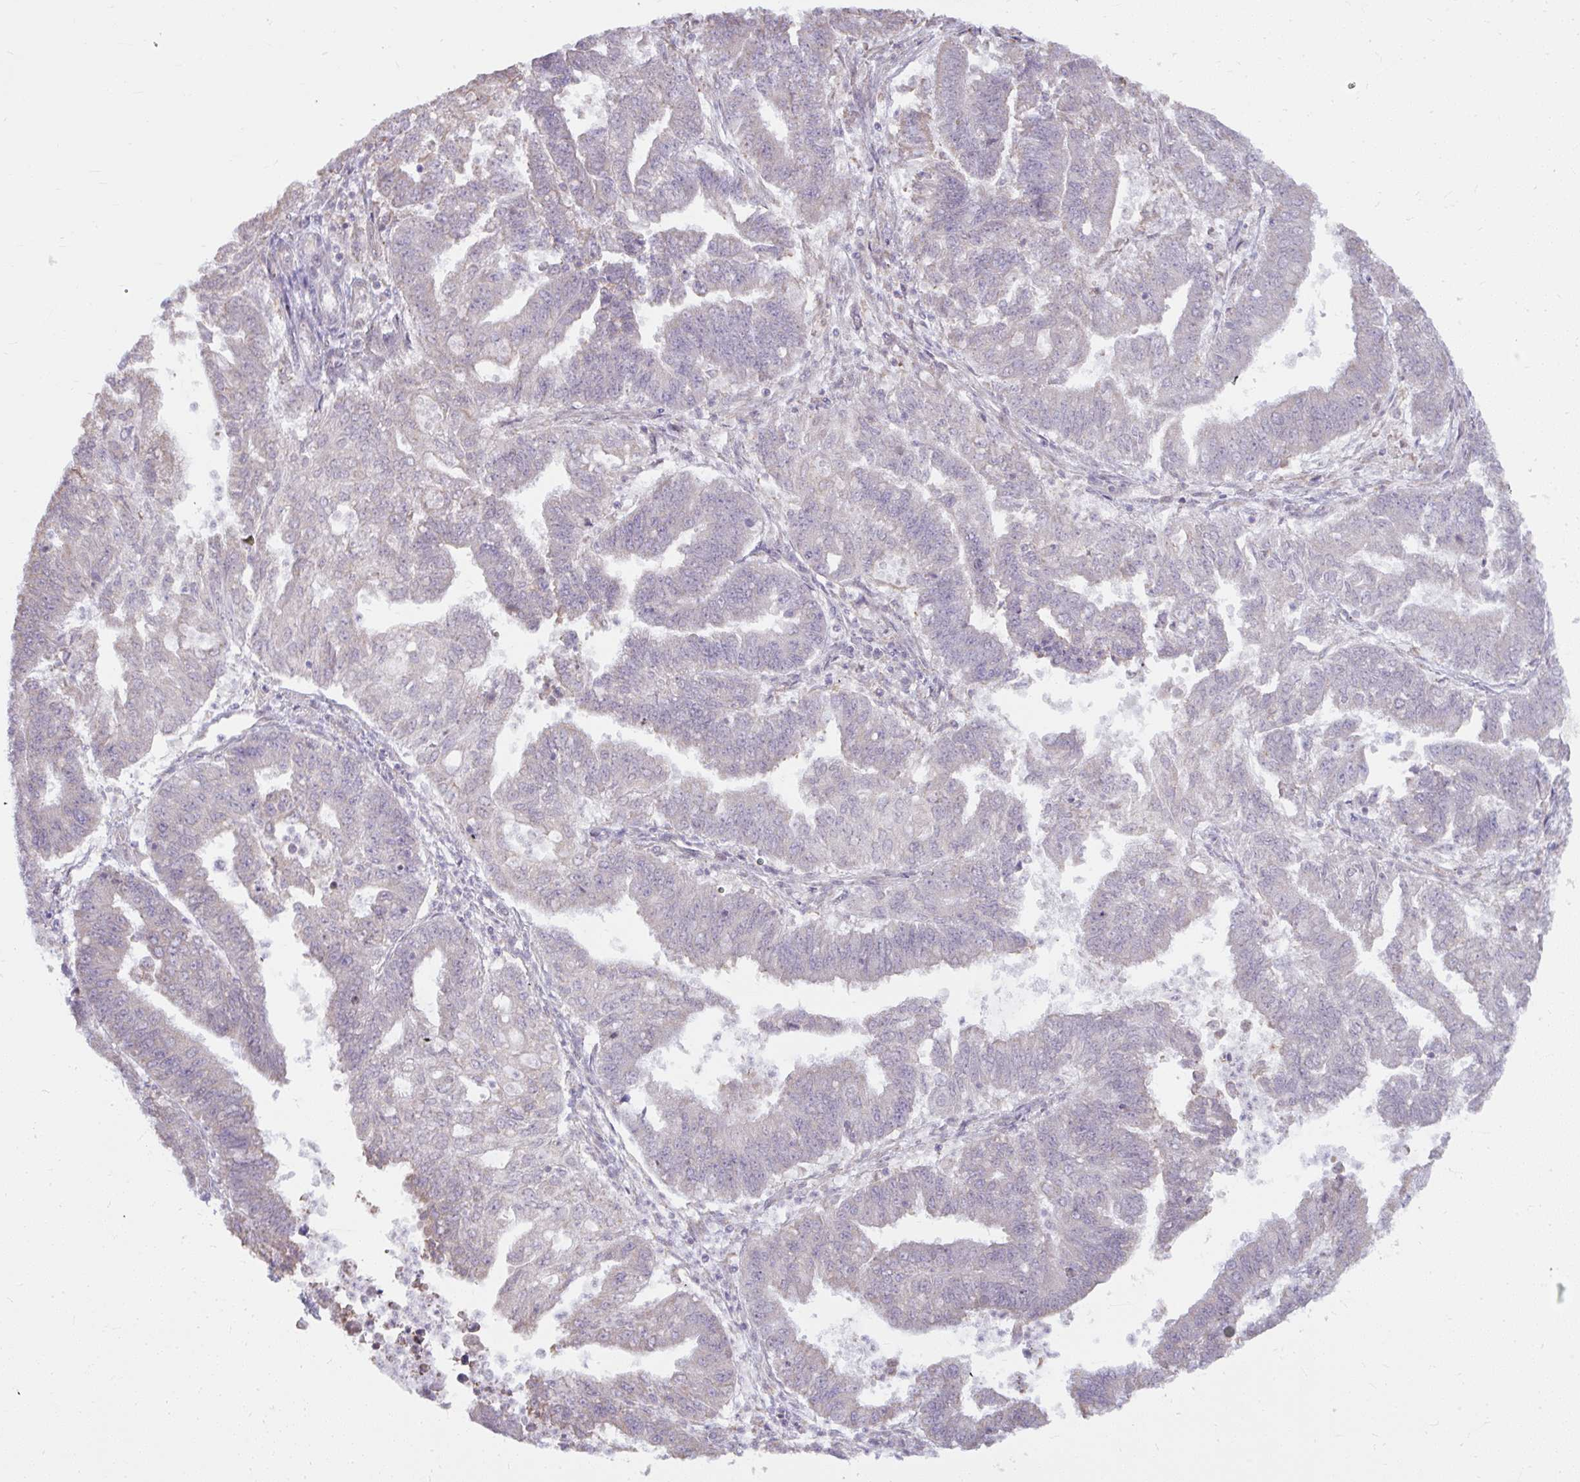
{"staining": {"intensity": "negative", "quantity": "none", "location": "none"}, "tissue": "endometrial cancer", "cell_type": "Tumor cells", "image_type": "cancer", "snomed": [{"axis": "morphology", "description": "Adenocarcinoma, NOS"}, {"axis": "topography", "description": "Endometrium"}], "caption": "This is an immunohistochemistry photomicrograph of endometrial cancer (adenocarcinoma). There is no staining in tumor cells.", "gene": "NMNAT1", "patient": {"sex": "female", "age": 73}}